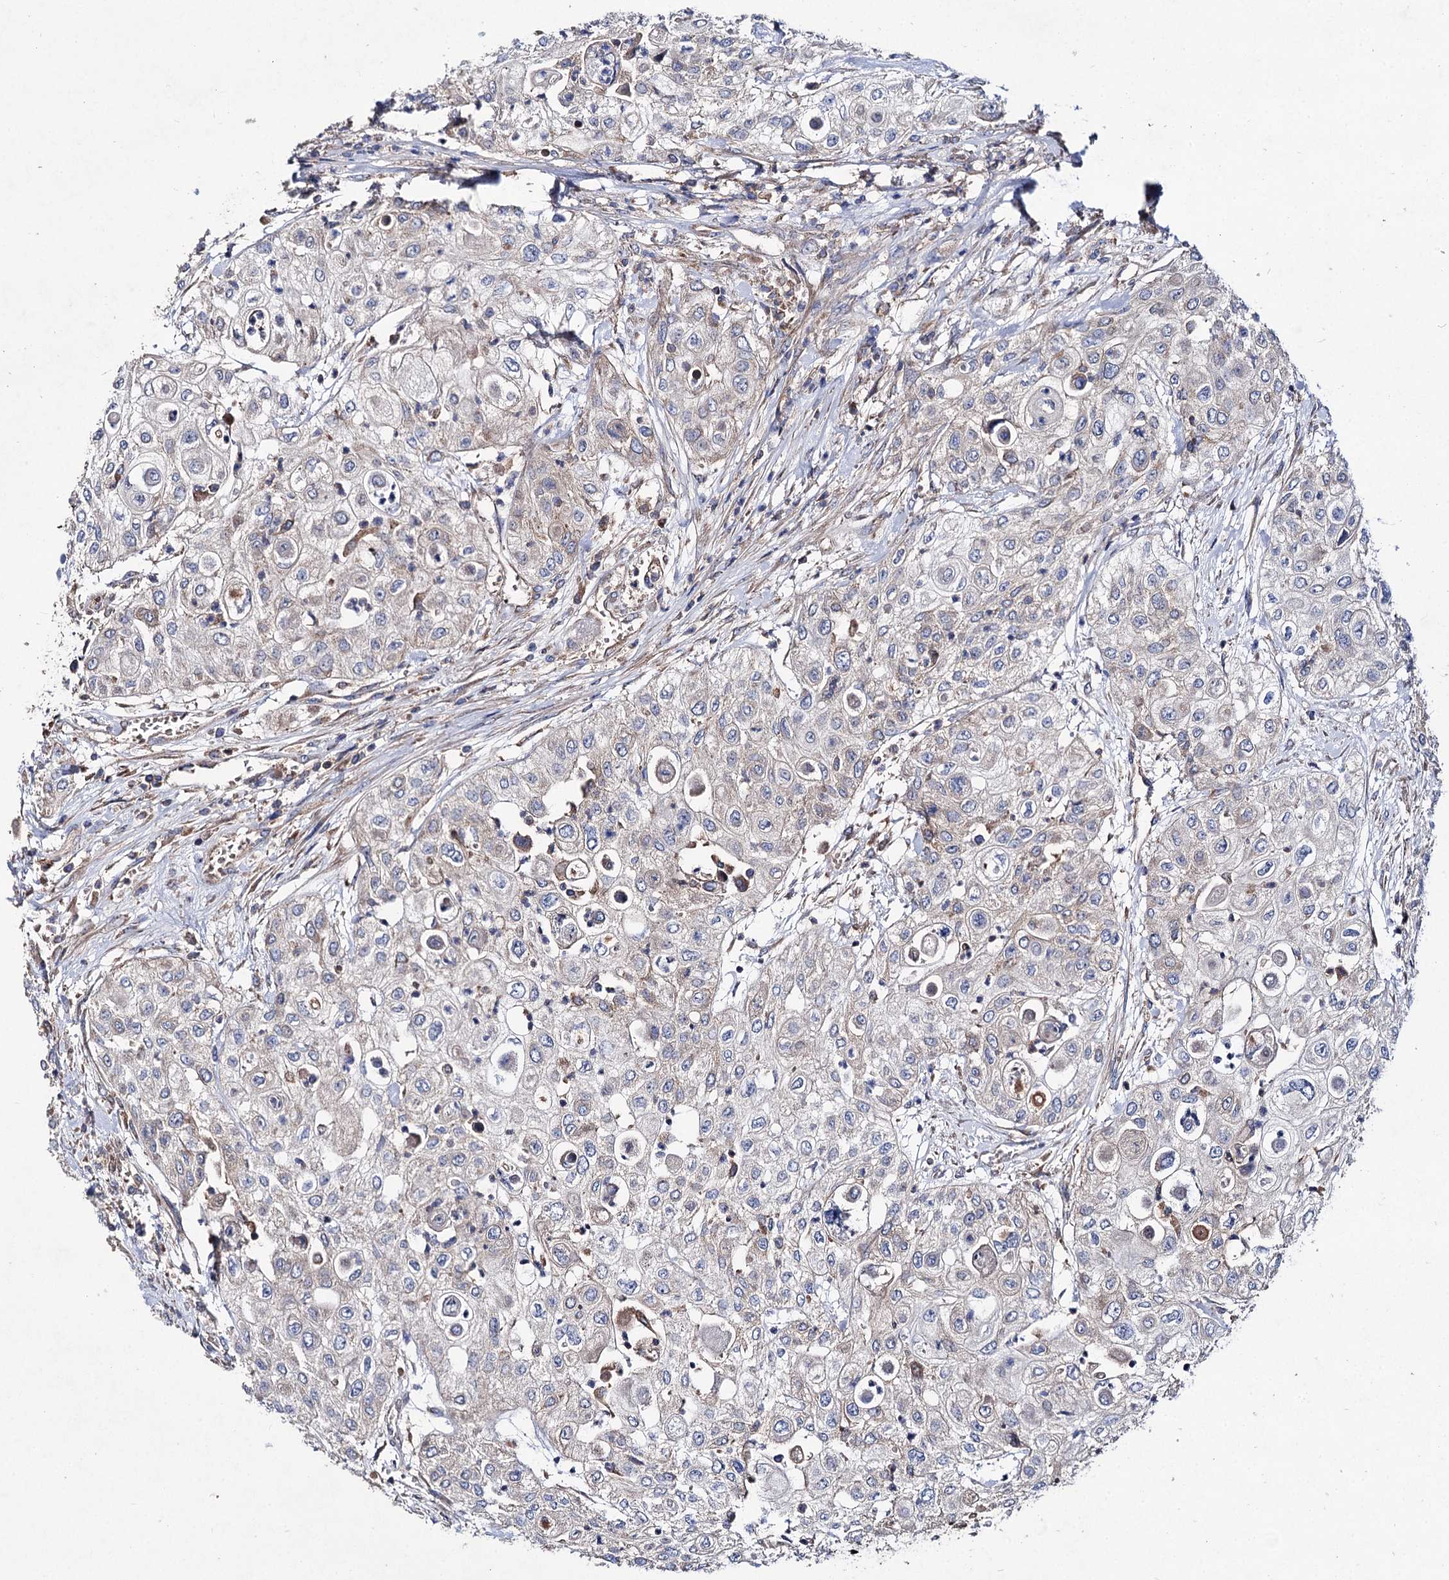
{"staining": {"intensity": "weak", "quantity": "<25%", "location": "cytoplasmic/membranous"}, "tissue": "urothelial cancer", "cell_type": "Tumor cells", "image_type": "cancer", "snomed": [{"axis": "morphology", "description": "Urothelial carcinoma, High grade"}, {"axis": "topography", "description": "Urinary bladder"}], "caption": "Immunohistochemical staining of urothelial cancer exhibits no significant staining in tumor cells.", "gene": "CLPB", "patient": {"sex": "female", "age": 79}}